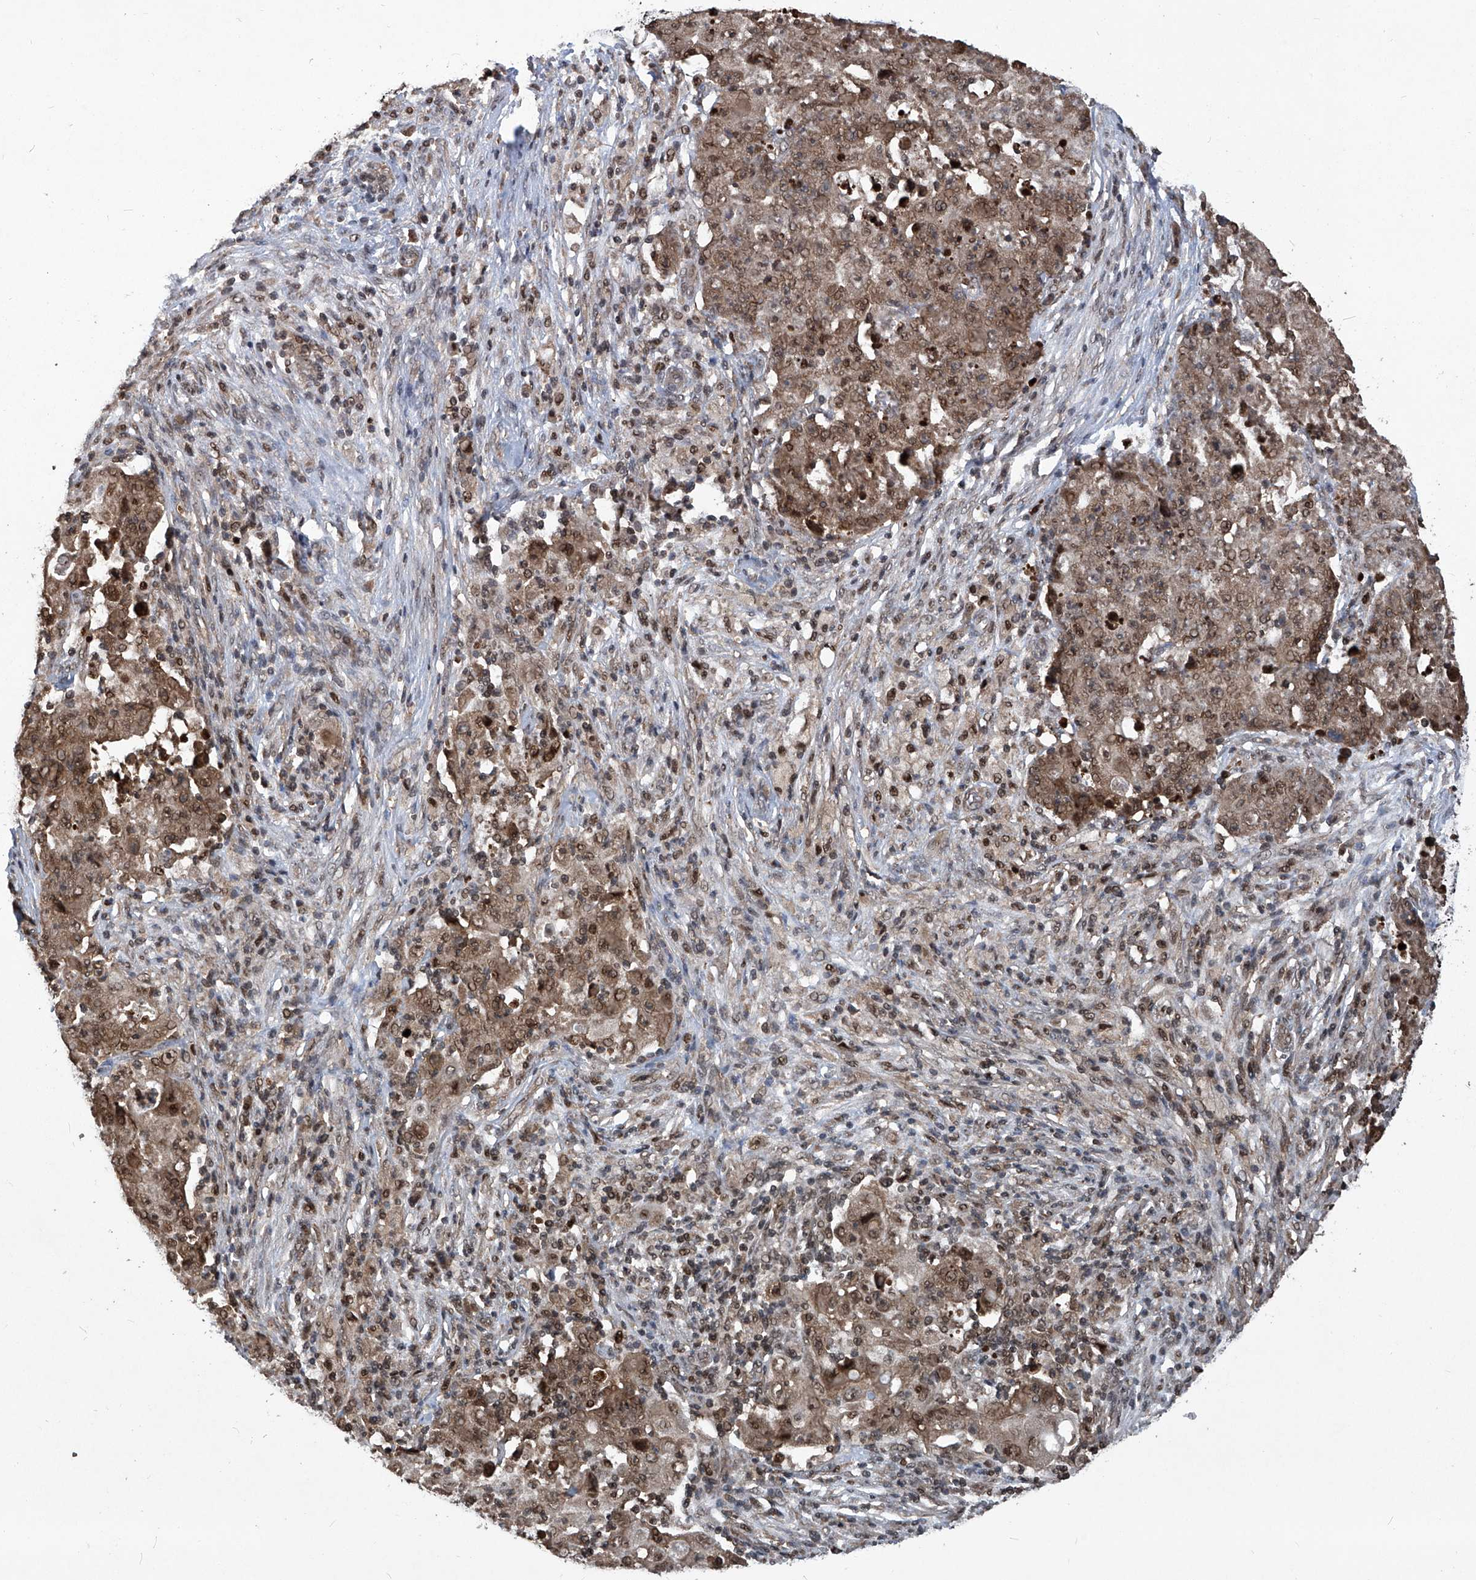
{"staining": {"intensity": "moderate", "quantity": ">75%", "location": "cytoplasmic/membranous,nuclear"}, "tissue": "ovarian cancer", "cell_type": "Tumor cells", "image_type": "cancer", "snomed": [{"axis": "morphology", "description": "Carcinoma, endometroid"}, {"axis": "topography", "description": "Ovary"}], "caption": "Human ovarian cancer stained with a brown dye displays moderate cytoplasmic/membranous and nuclear positive staining in approximately >75% of tumor cells.", "gene": "PSMB1", "patient": {"sex": "female", "age": 42}}